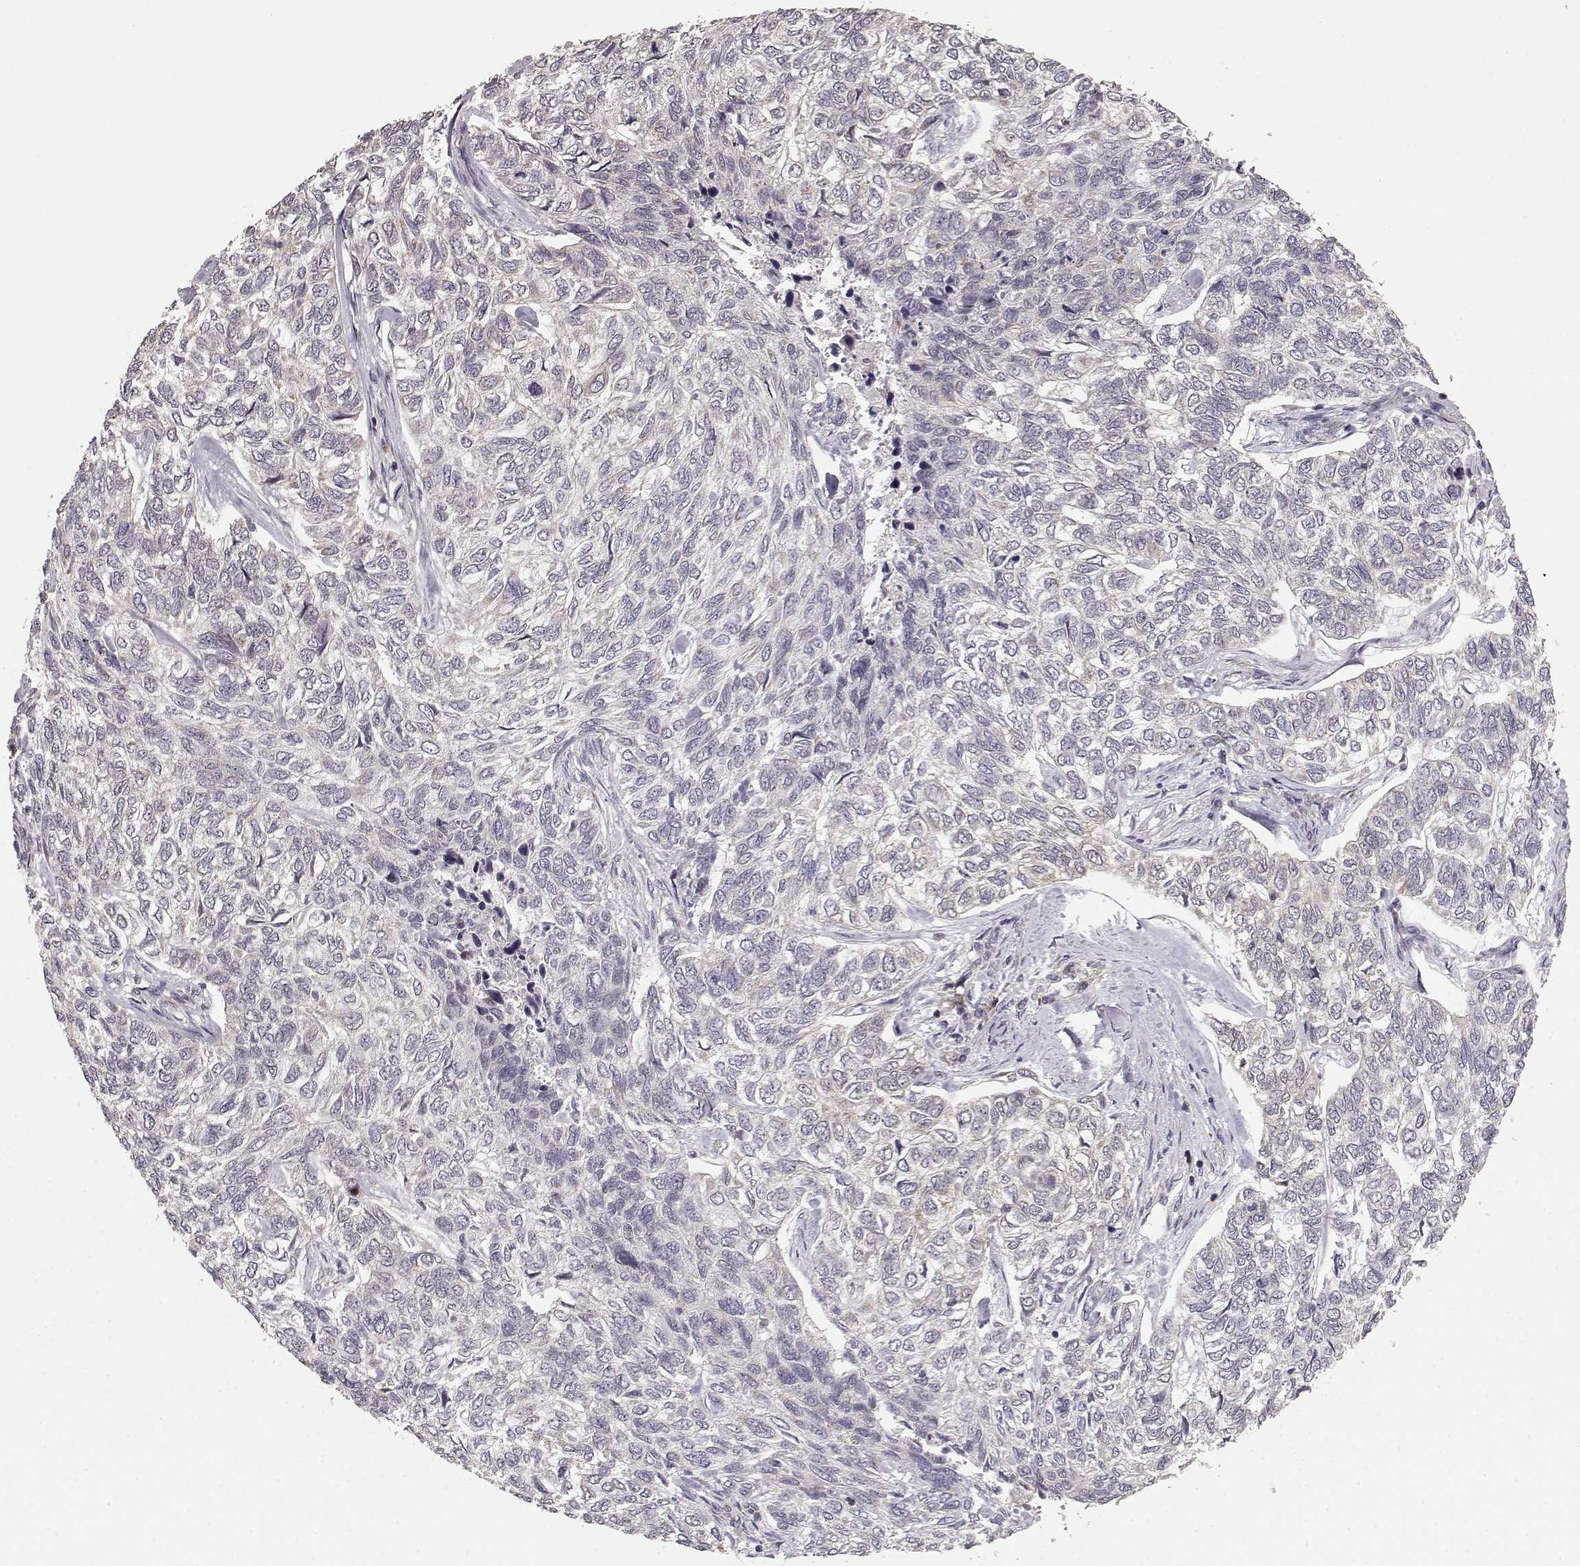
{"staining": {"intensity": "negative", "quantity": "none", "location": "none"}, "tissue": "skin cancer", "cell_type": "Tumor cells", "image_type": "cancer", "snomed": [{"axis": "morphology", "description": "Basal cell carcinoma"}, {"axis": "topography", "description": "Skin"}], "caption": "There is no significant positivity in tumor cells of skin cancer.", "gene": "BACH2", "patient": {"sex": "female", "age": 65}}